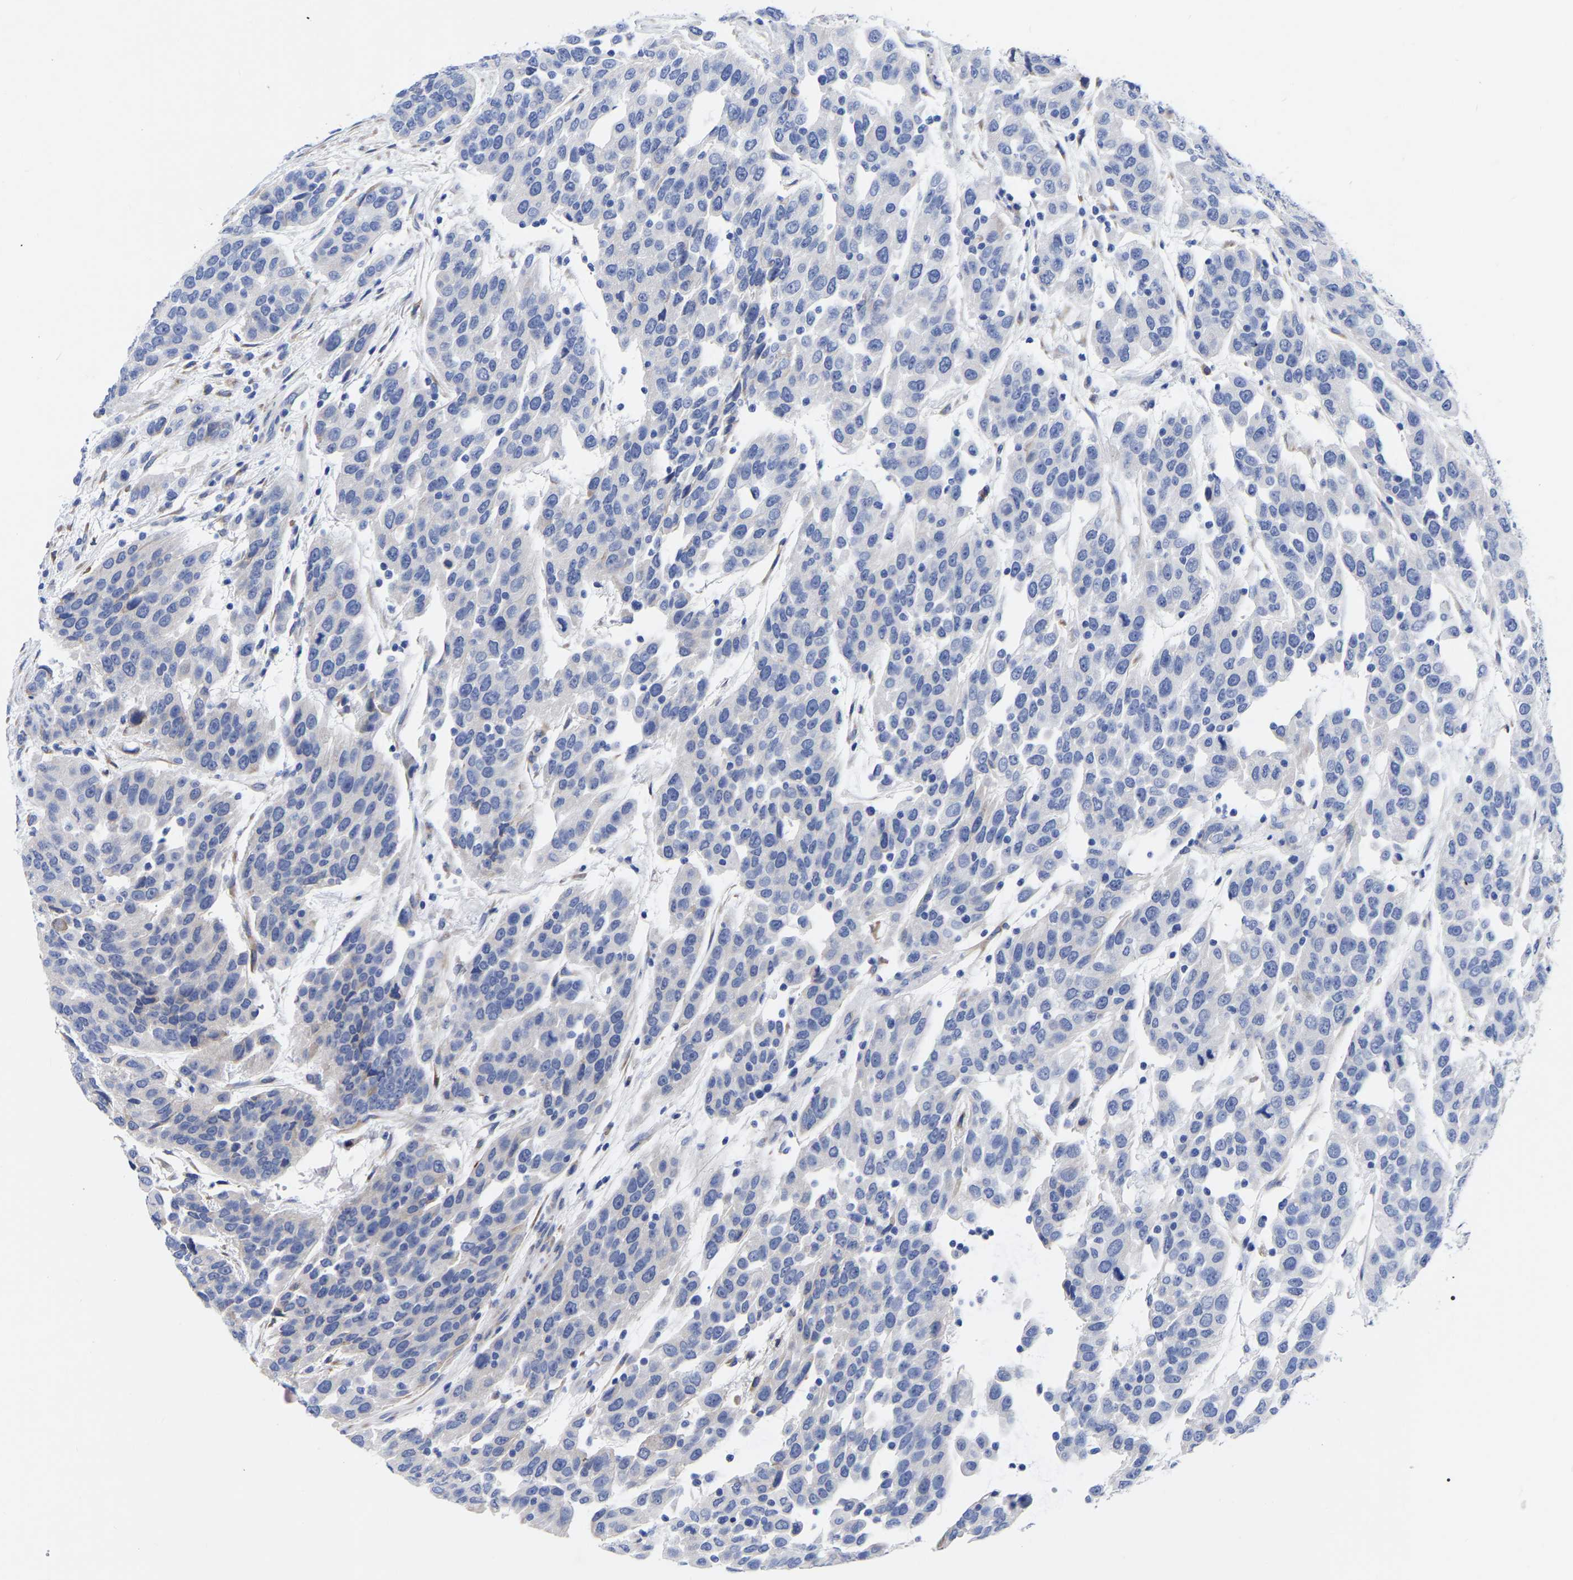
{"staining": {"intensity": "negative", "quantity": "none", "location": "none"}, "tissue": "urothelial cancer", "cell_type": "Tumor cells", "image_type": "cancer", "snomed": [{"axis": "morphology", "description": "Urothelial carcinoma, High grade"}, {"axis": "topography", "description": "Urinary bladder"}], "caption": "There is no significant expression in tumor cells of urothelial carcinoma (high-grade).", "gene": "GDF3", "patient": {"sex": "female", "age": 80}}